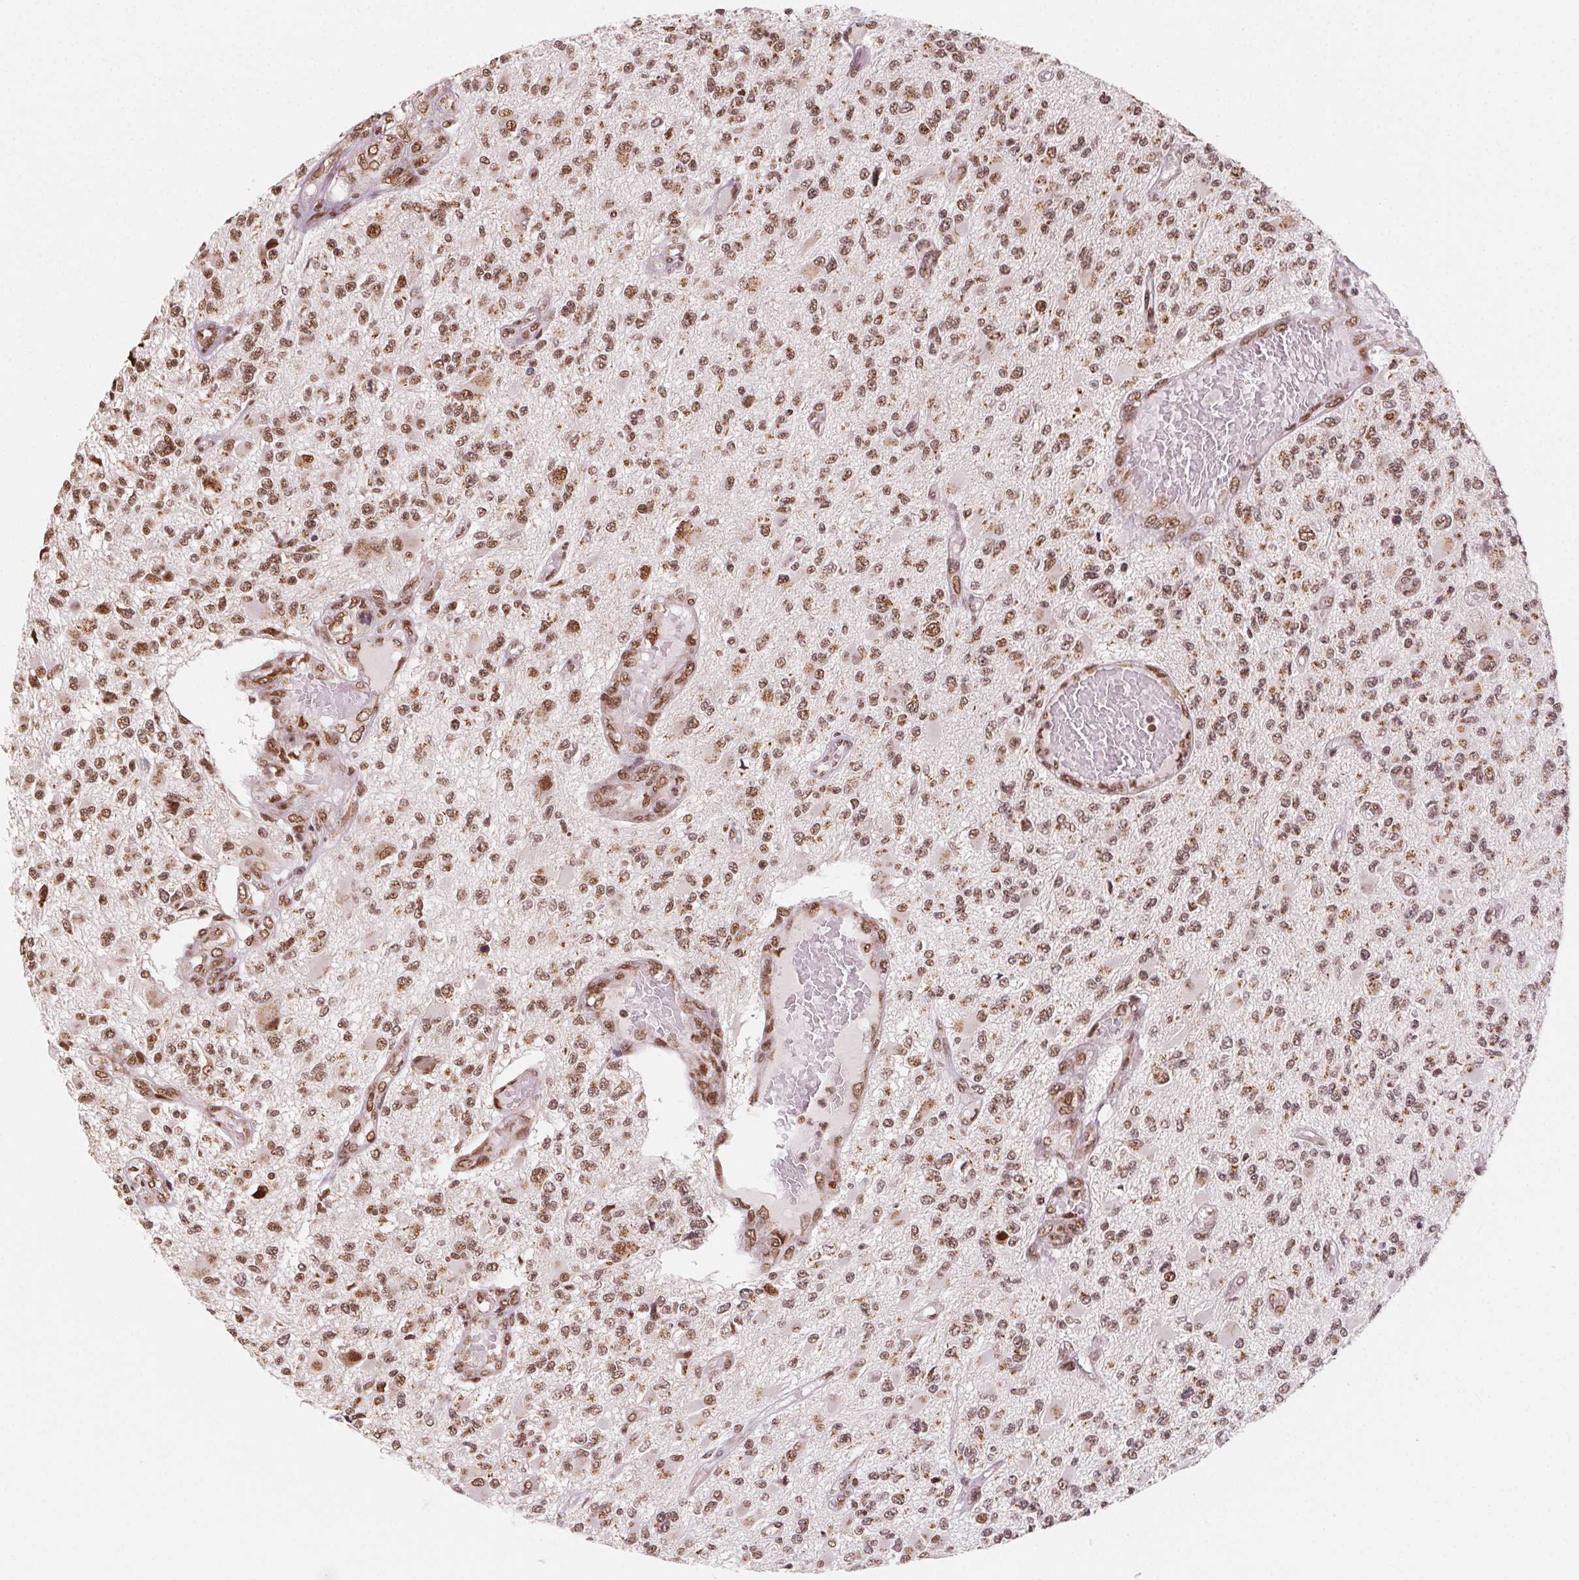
{"staining": {"intensity": "moderate", "quantity": ">75%", "location": "nuclear"}, "tissue": "glioma", "cell_type": "Tumor cells", "image_type": "cancer", "snomed": [{"axis": "morphology", "description": "Glioma, malignant, High grade"}, {"axis": "topography", "description": "Brain"}], "caption": "Immunohistochemical staining of glioma shows moderate nuclear protein positivity in about >75% of tumor cells.", "gene": "TOPORS", "patient": {"sex": "female", "age": 63}}